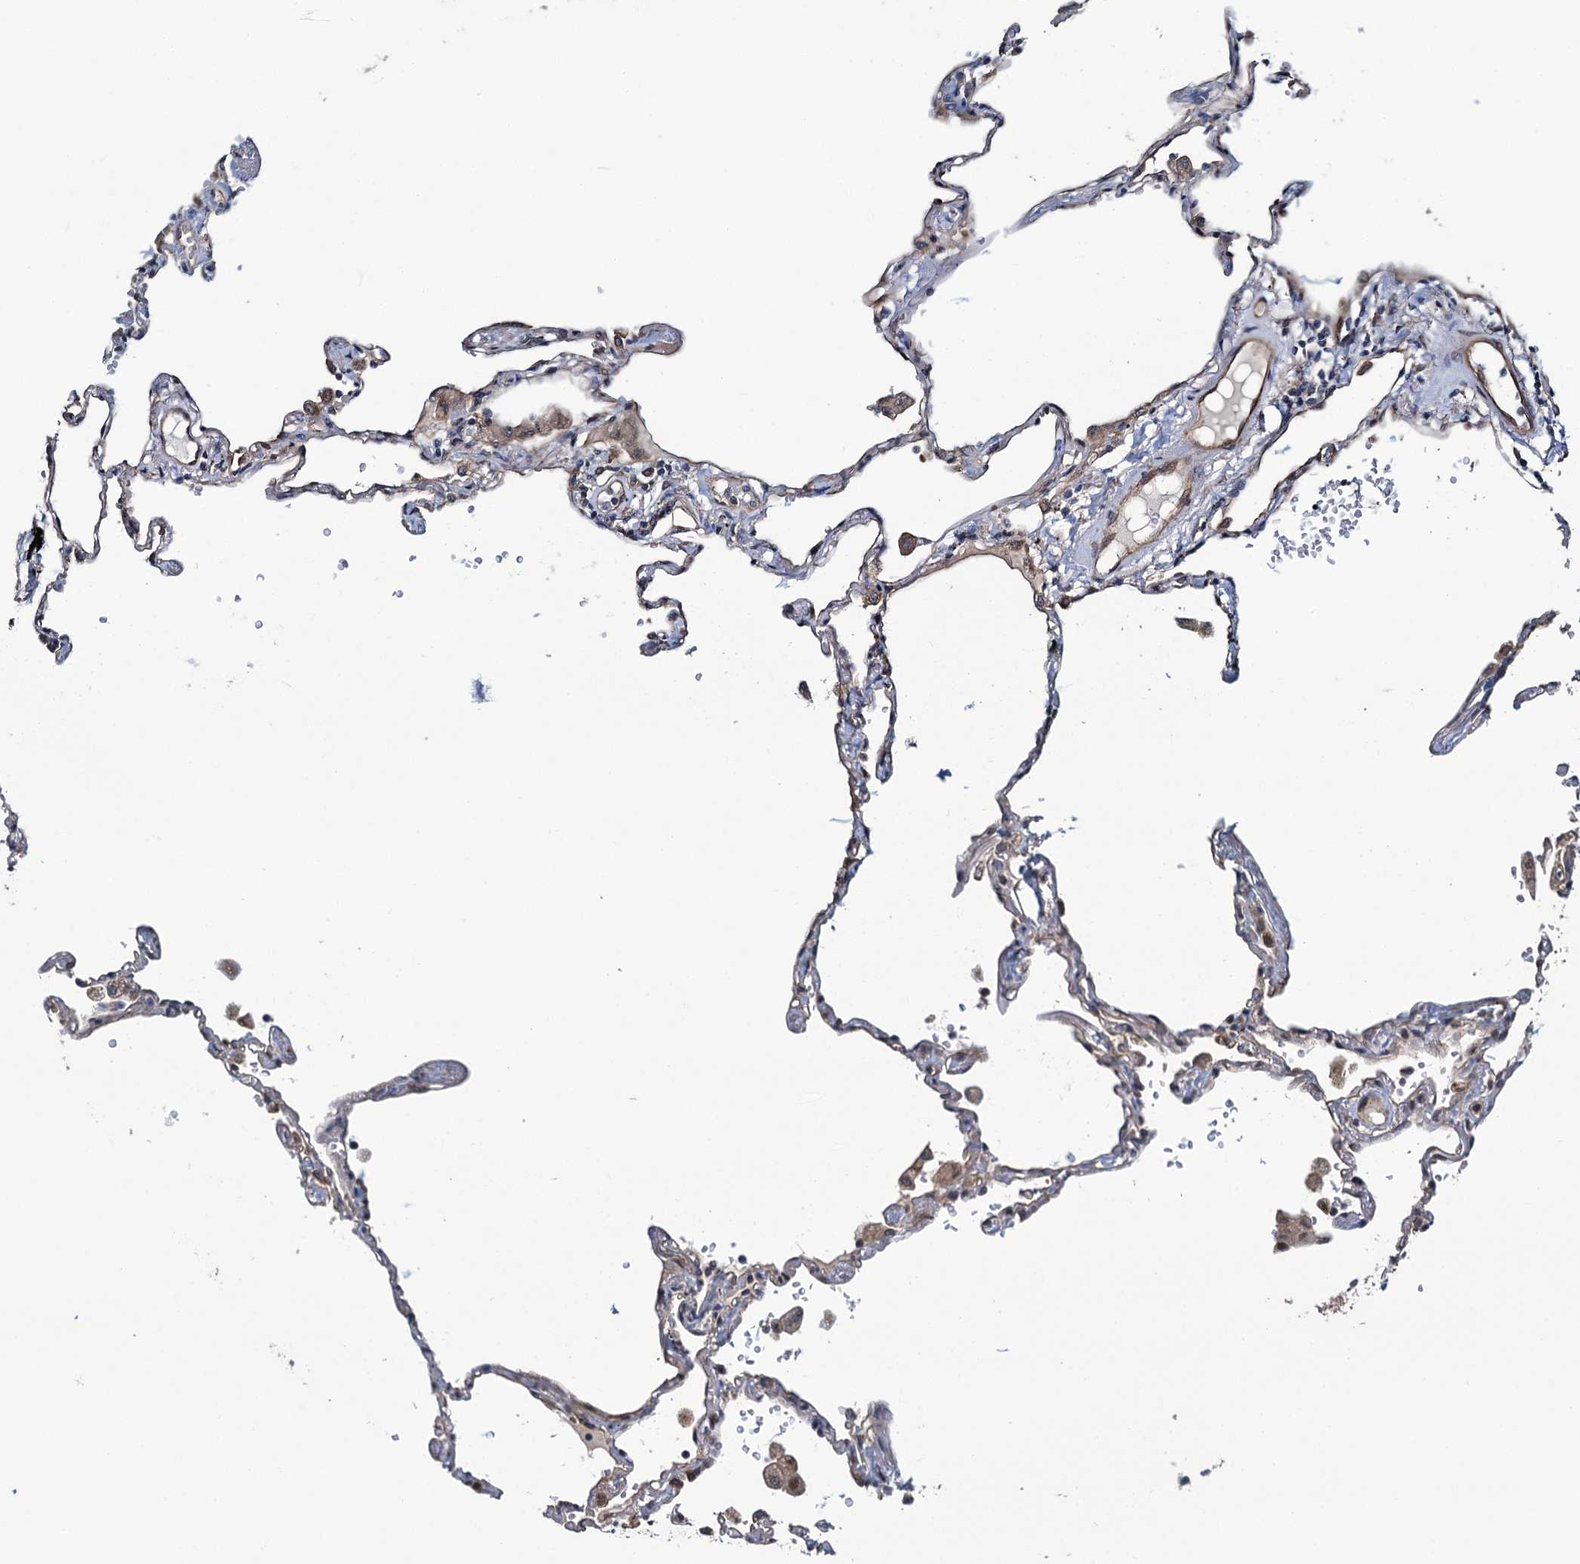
{"staining": {"intensity": "weak", "quantity": "<25%", "location": "cytoplasmic/membranous"}, "tissue": "lung", "cell_type": "Alveolar cells", "image_type": "normal", "snomed": [{"axis": "morphology", "description": "Normal tissue, NOS"}, {"axis": "topography", "description": "Lung"}], "caption": "The IHC micrograph has no significant staining in alveolar cells of lung. The staining was performed using DAB to visualize the protein expression in brown, while the nuclei were stained in blue with hematoxylin (Magnification: 20x).", "gene": "EVX2", "patient": {"sex": "female", "age": 67}}